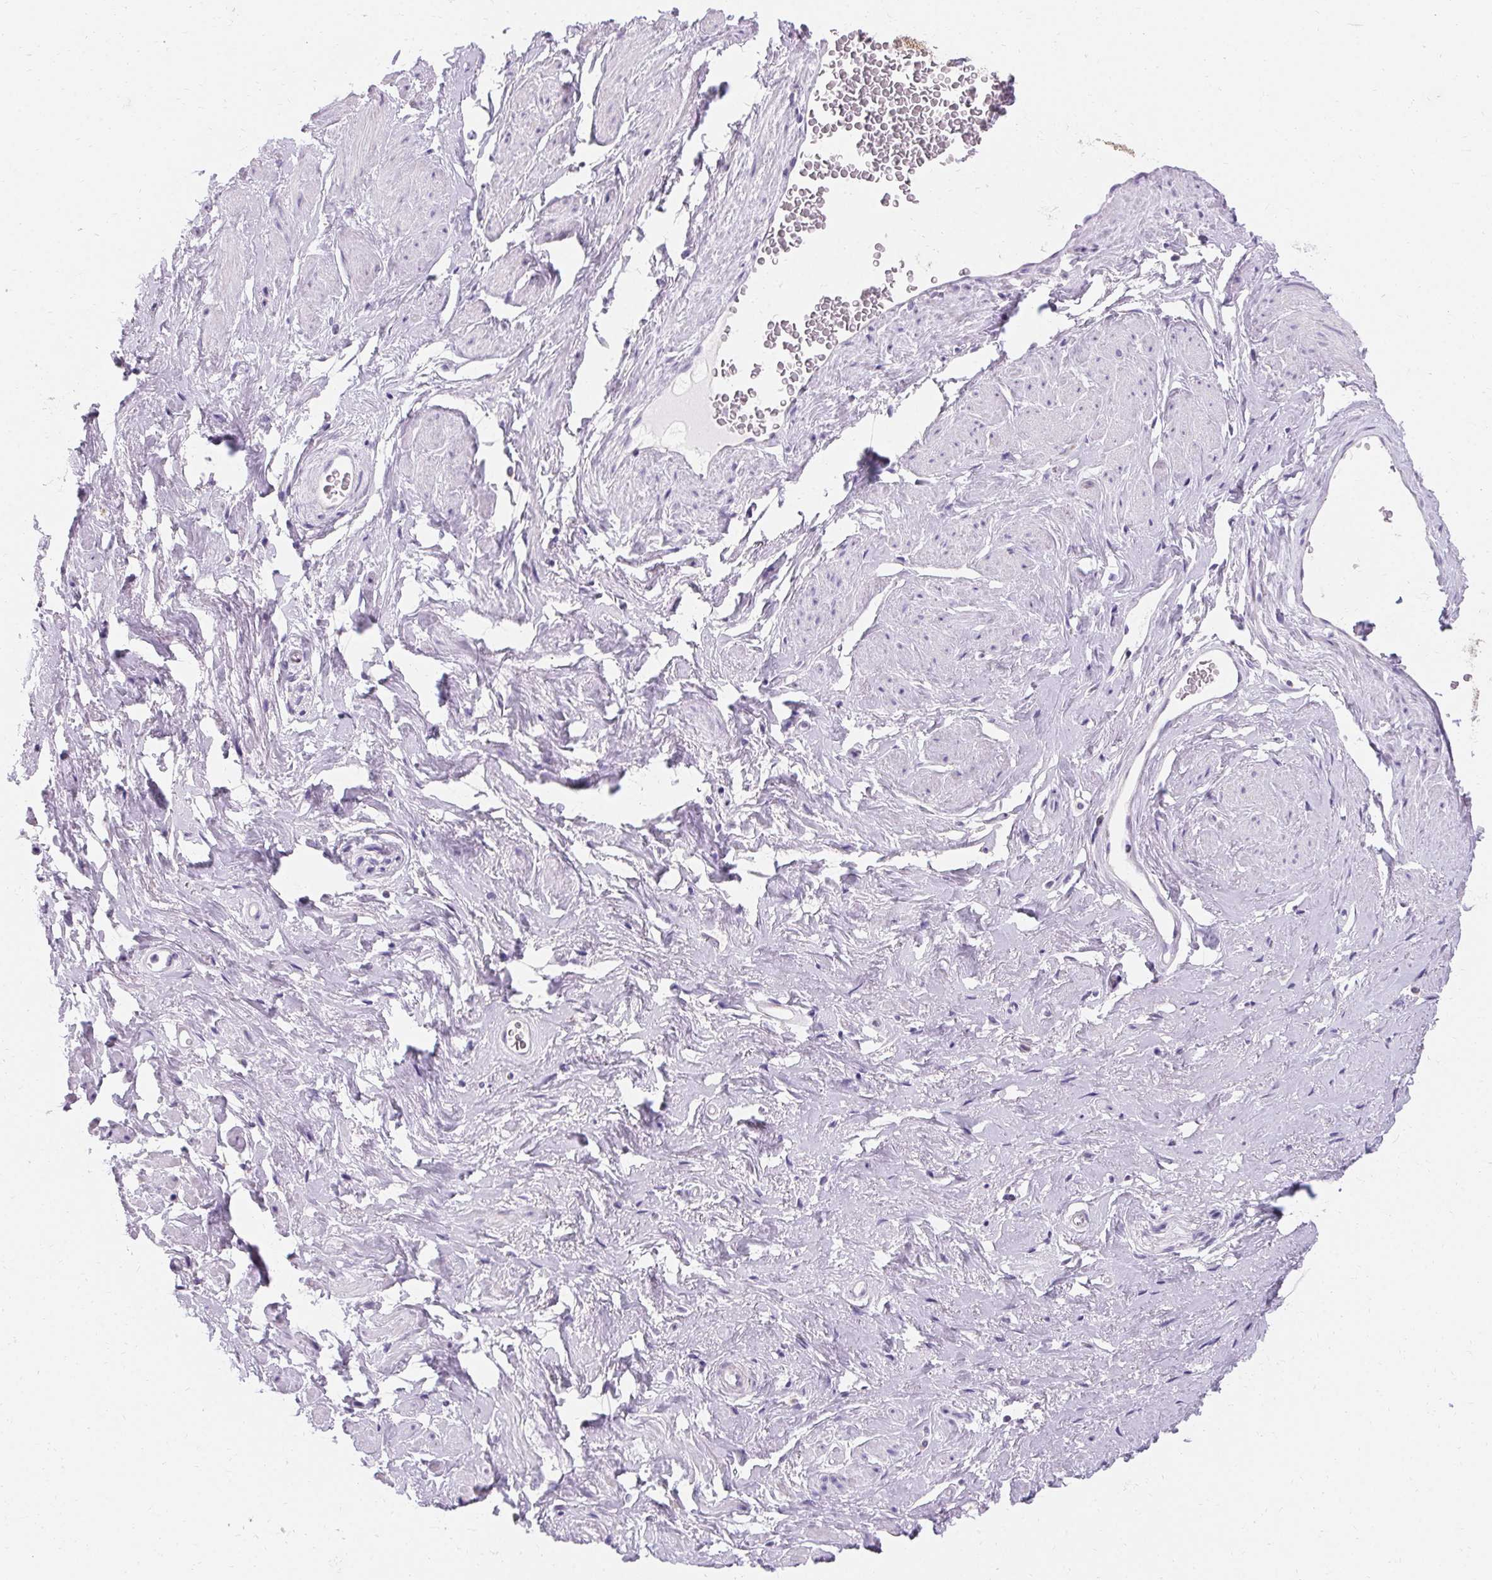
{"staining": {"intensity": "negative", "quantity": "none", "location": "none"}, "tissue": "soft tissue", "cell_type": "Fibroblasts", "image_type": "normal", "snomed": [{"axis": "morphology", "description": "Normal tissue, NOS"}, {"axis": "topography", "description": "Vagina"}, {"axis": "topography", "description": "Peripheral nerve tissue"}], "caption": "Soft tissue was stained to show a protein in brown. There is no significant expression in fibroblasts. (Brightfield microscopy of DAB (3,3'-diaminobenzidine) immunohistochemistry (IHC) at high magnification).", "gene": "ASGR2", "patient": {"sex": "female", "age": 71}}